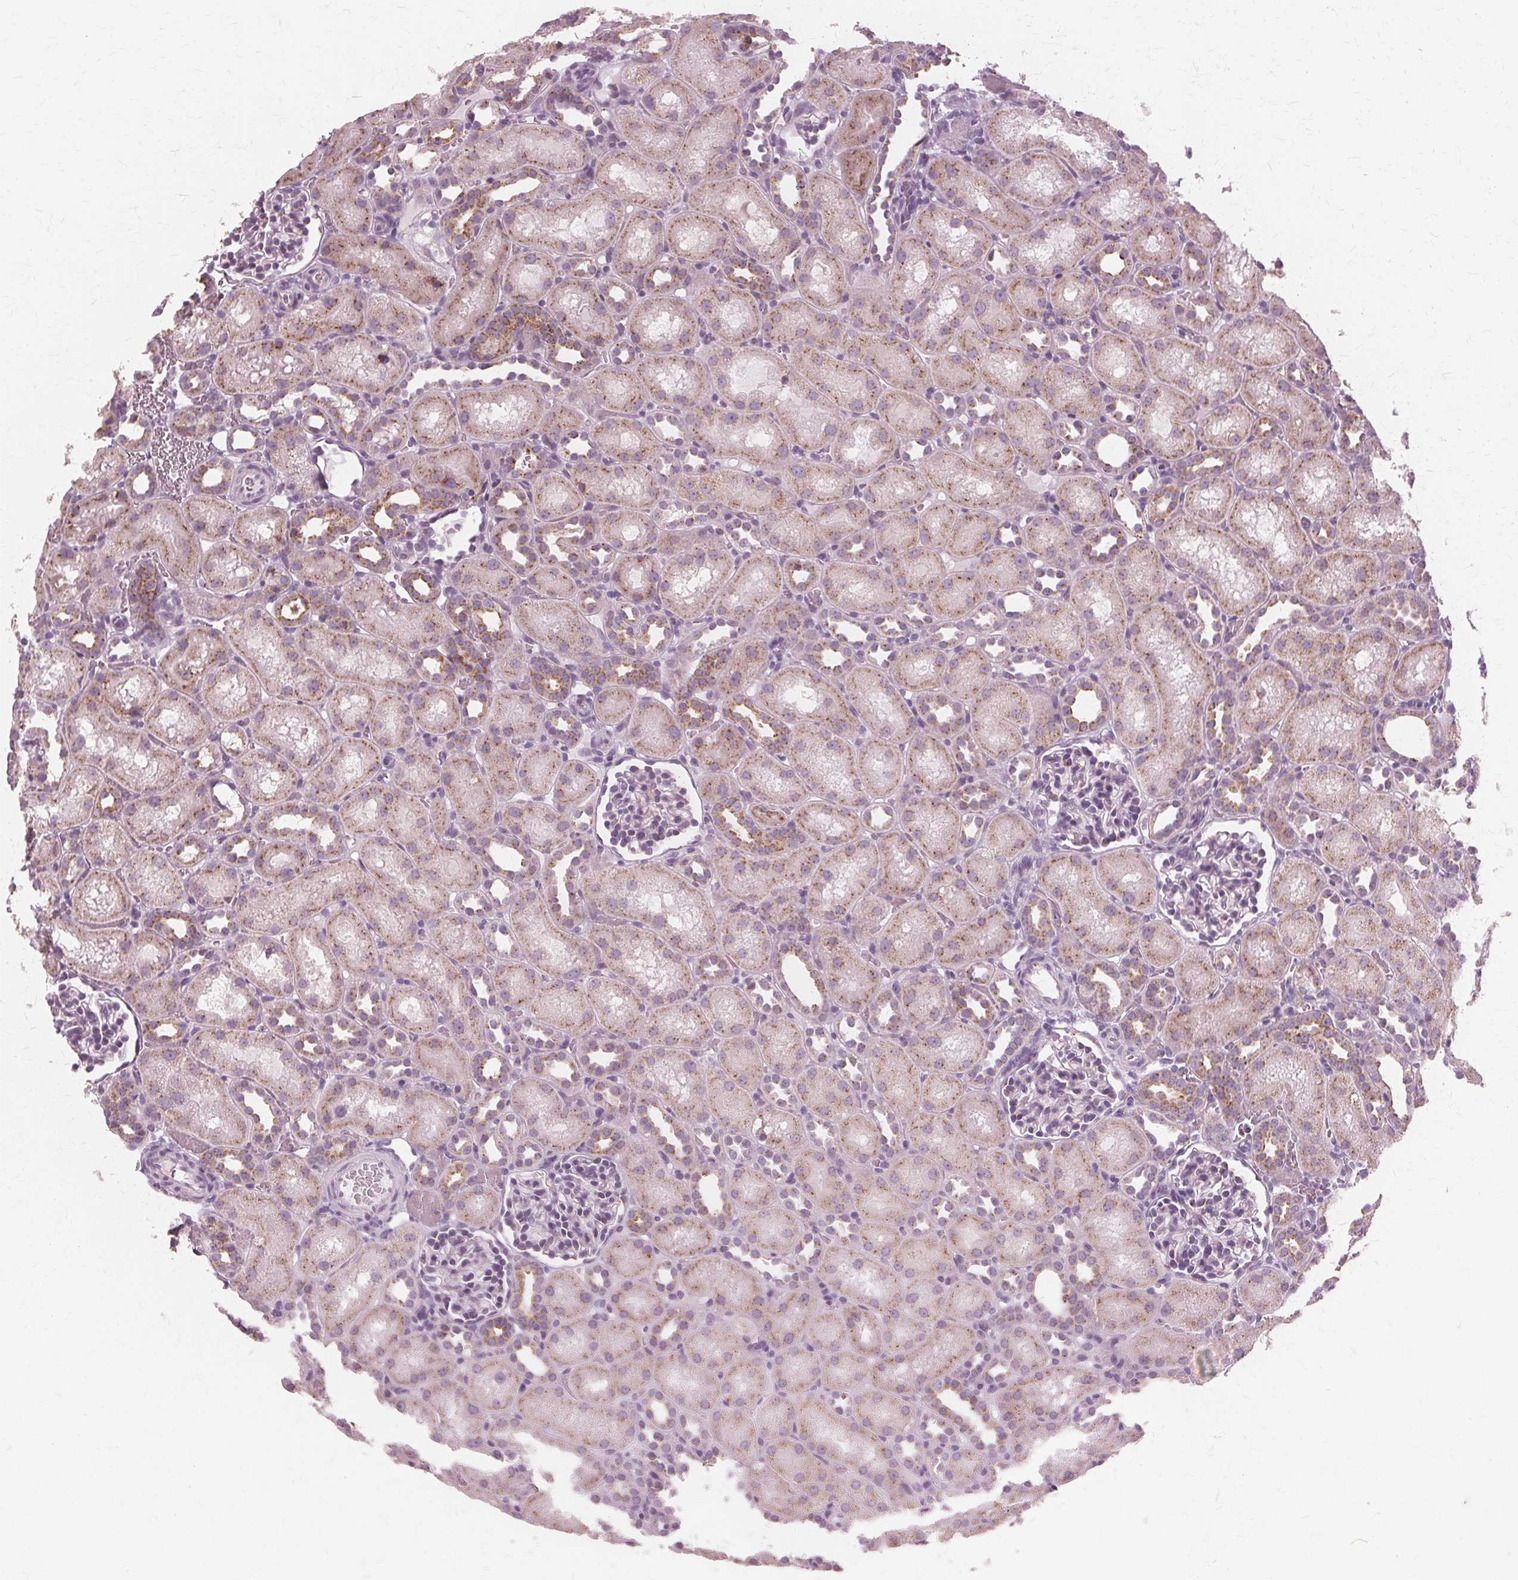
{"staining": {"intensity": "moderate", "quantity": "<25%", "location": "cytoplasmic/membranous"}, "tissue": "kidney", "cell_type": "Cells in glomeruli", "image_type": "normal", "snomed": [{"axis": "morphology", "description": "Normal tissue, NOS"}, {"axis": "topography", "description": "Kidney"}], "caption": "Kidney stained with DAB immunohistochemistry reveals low levels of moderate cytoplasmic/membranous positivity in approximately <25% of cells in glomeruli.", "gene": "DNASE2", "patient": {"sex": "male", "age": 1}}